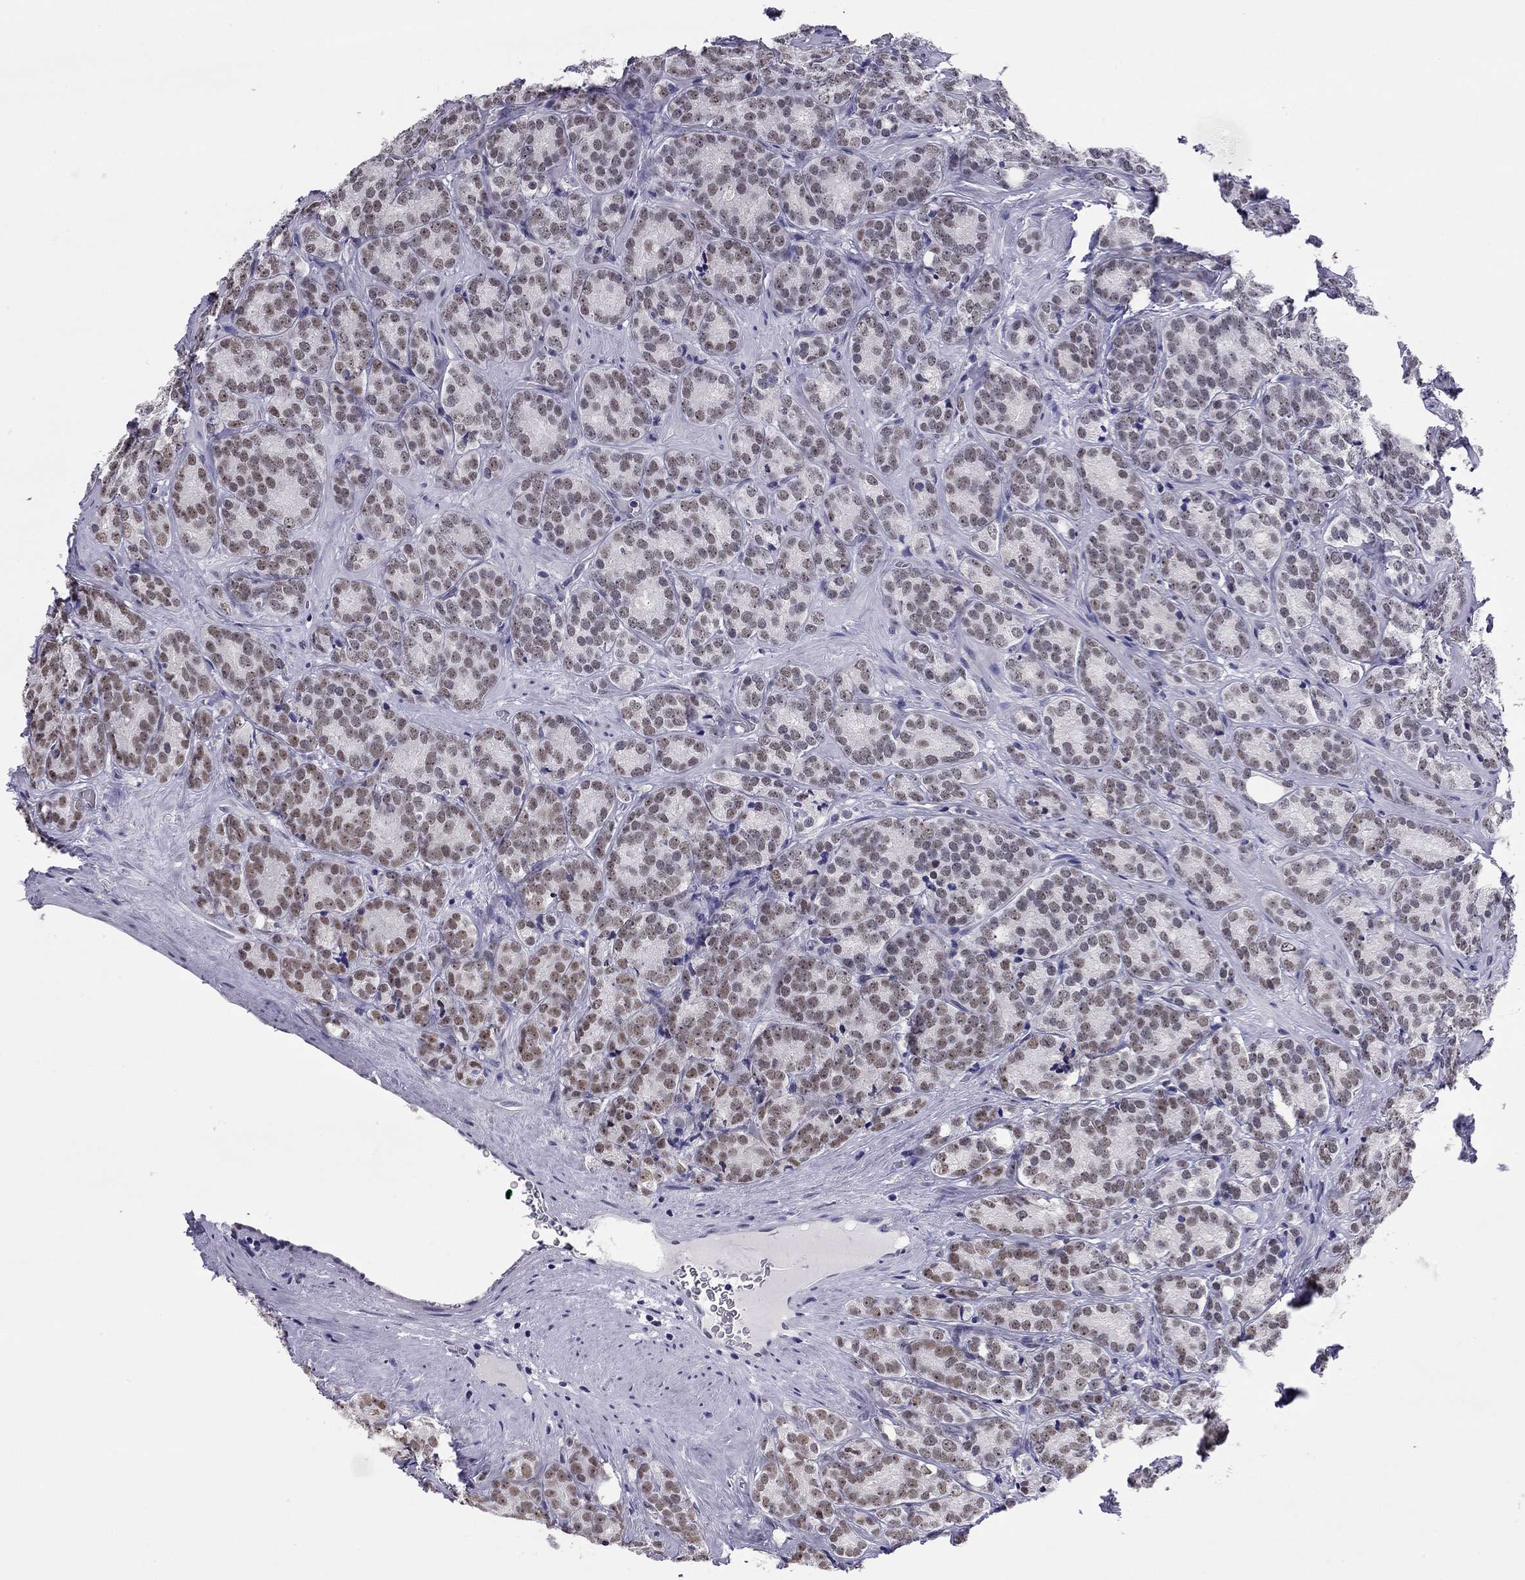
{"staining": {"intensity": "moderate", "quantity": "25%-75%", "location": "nuclear"}, "tissue": "prostate cancer", "cell_type": "Tumor cells", "image_type": "cancer", "snomed": [{"axis": "morphology", "description": "Adenocarcinoma, NOS"}, {"axis": "topography", "description": "Prostate"}], "caption": "Protein expression analysis of adenocarcinoma (prostate) displays moderate nuclear staining in about 25%-75% of tumor cells.", "gene": "DOT1L", "patient": {"sex": "male", "age": 71}}